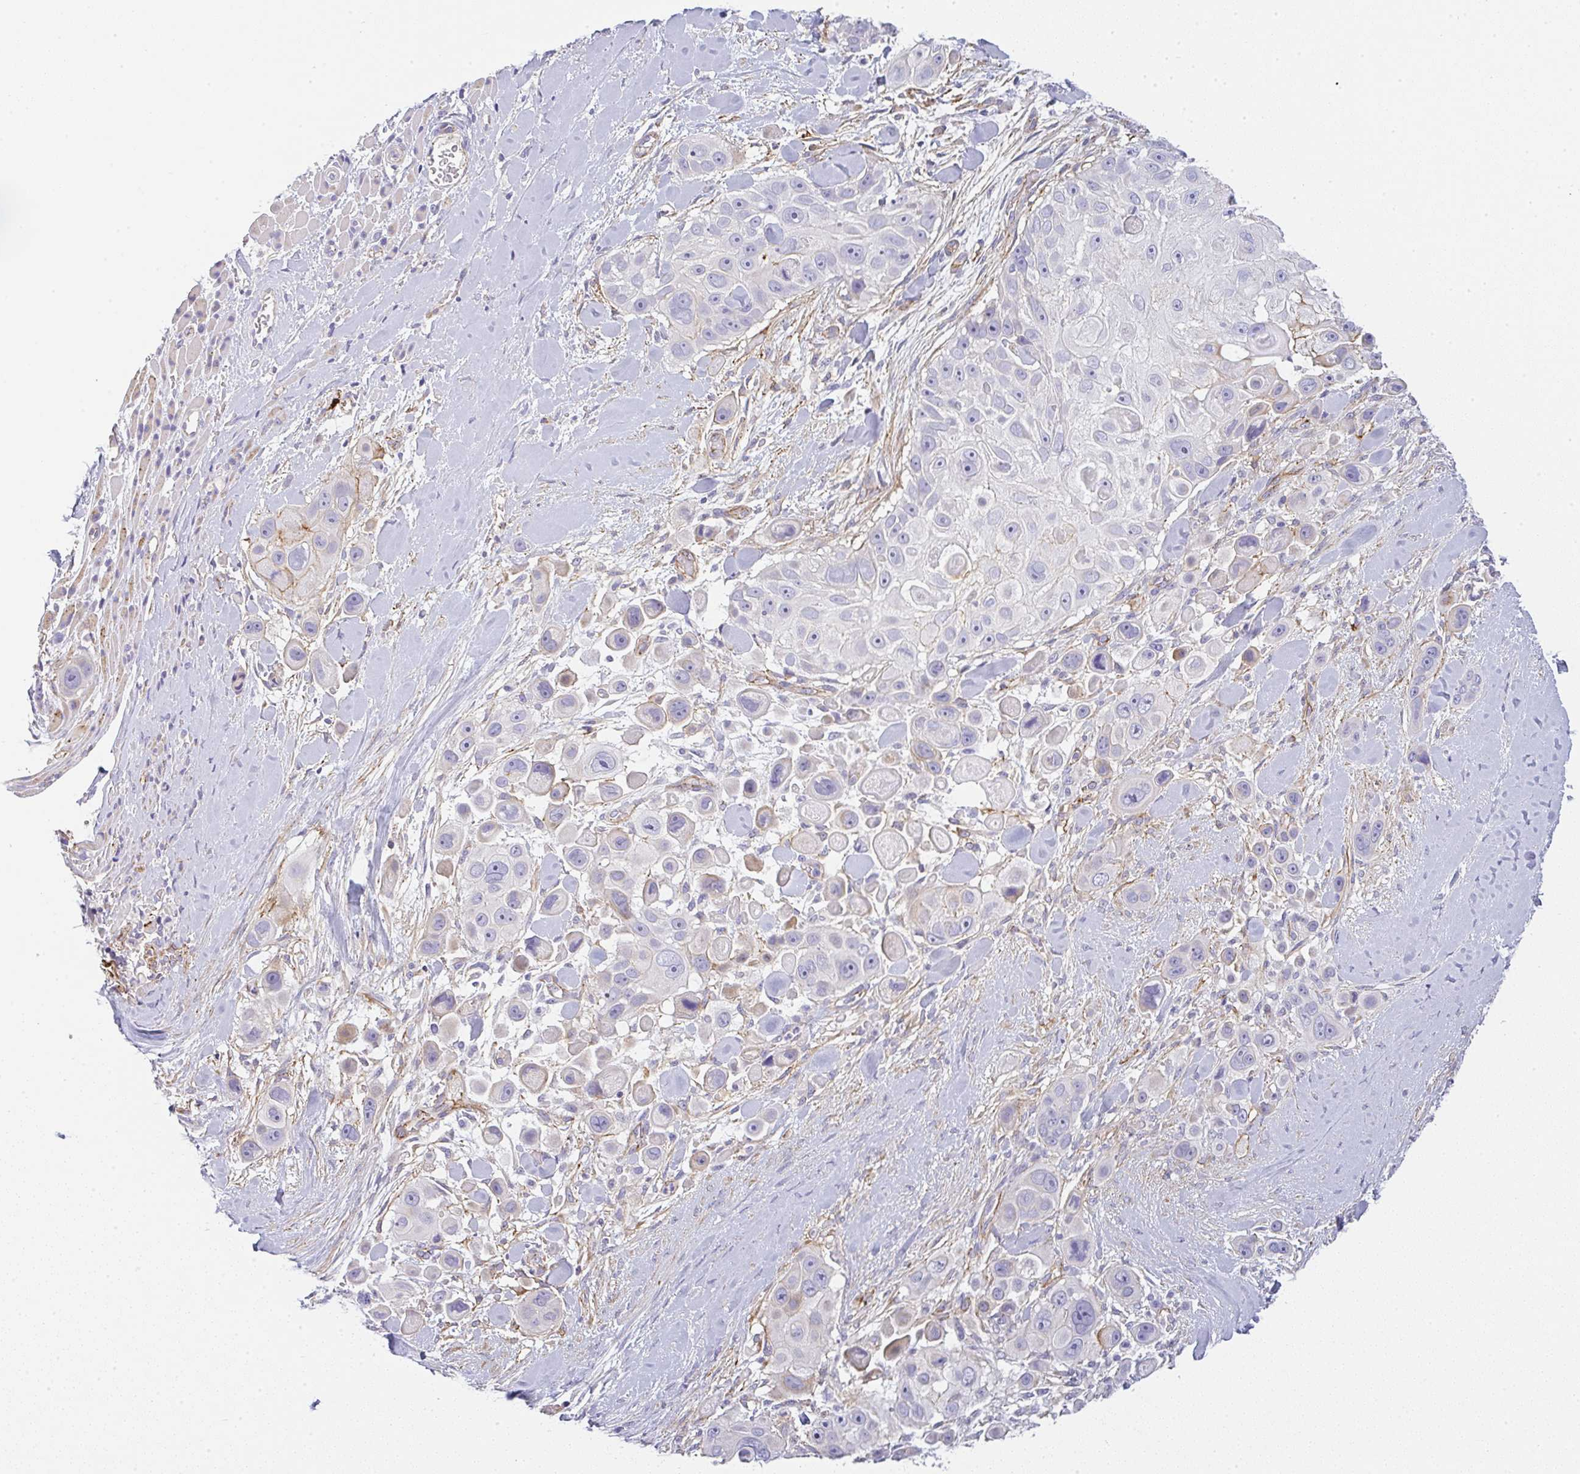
{"staining": {"intensity": "negative", "quantity": "none", "location": "none"}, "tissue": "skin cancer", "cell_type": "Tumor cells", "image_type": "cancer", "snomed": [{"axis": "morphology", "description": "Squamous cell carcinoma, NOS"}, {"axis": "topography", "description": "Skin"}], "caption": "IHC histopathology image of neoplastic tissue: human skin squamous cell carcinoma stained with DAB displays no significant protein expression in tumor cells.", "gene": "LPAR4", "patient": {"sex": "male", "age": 67}}